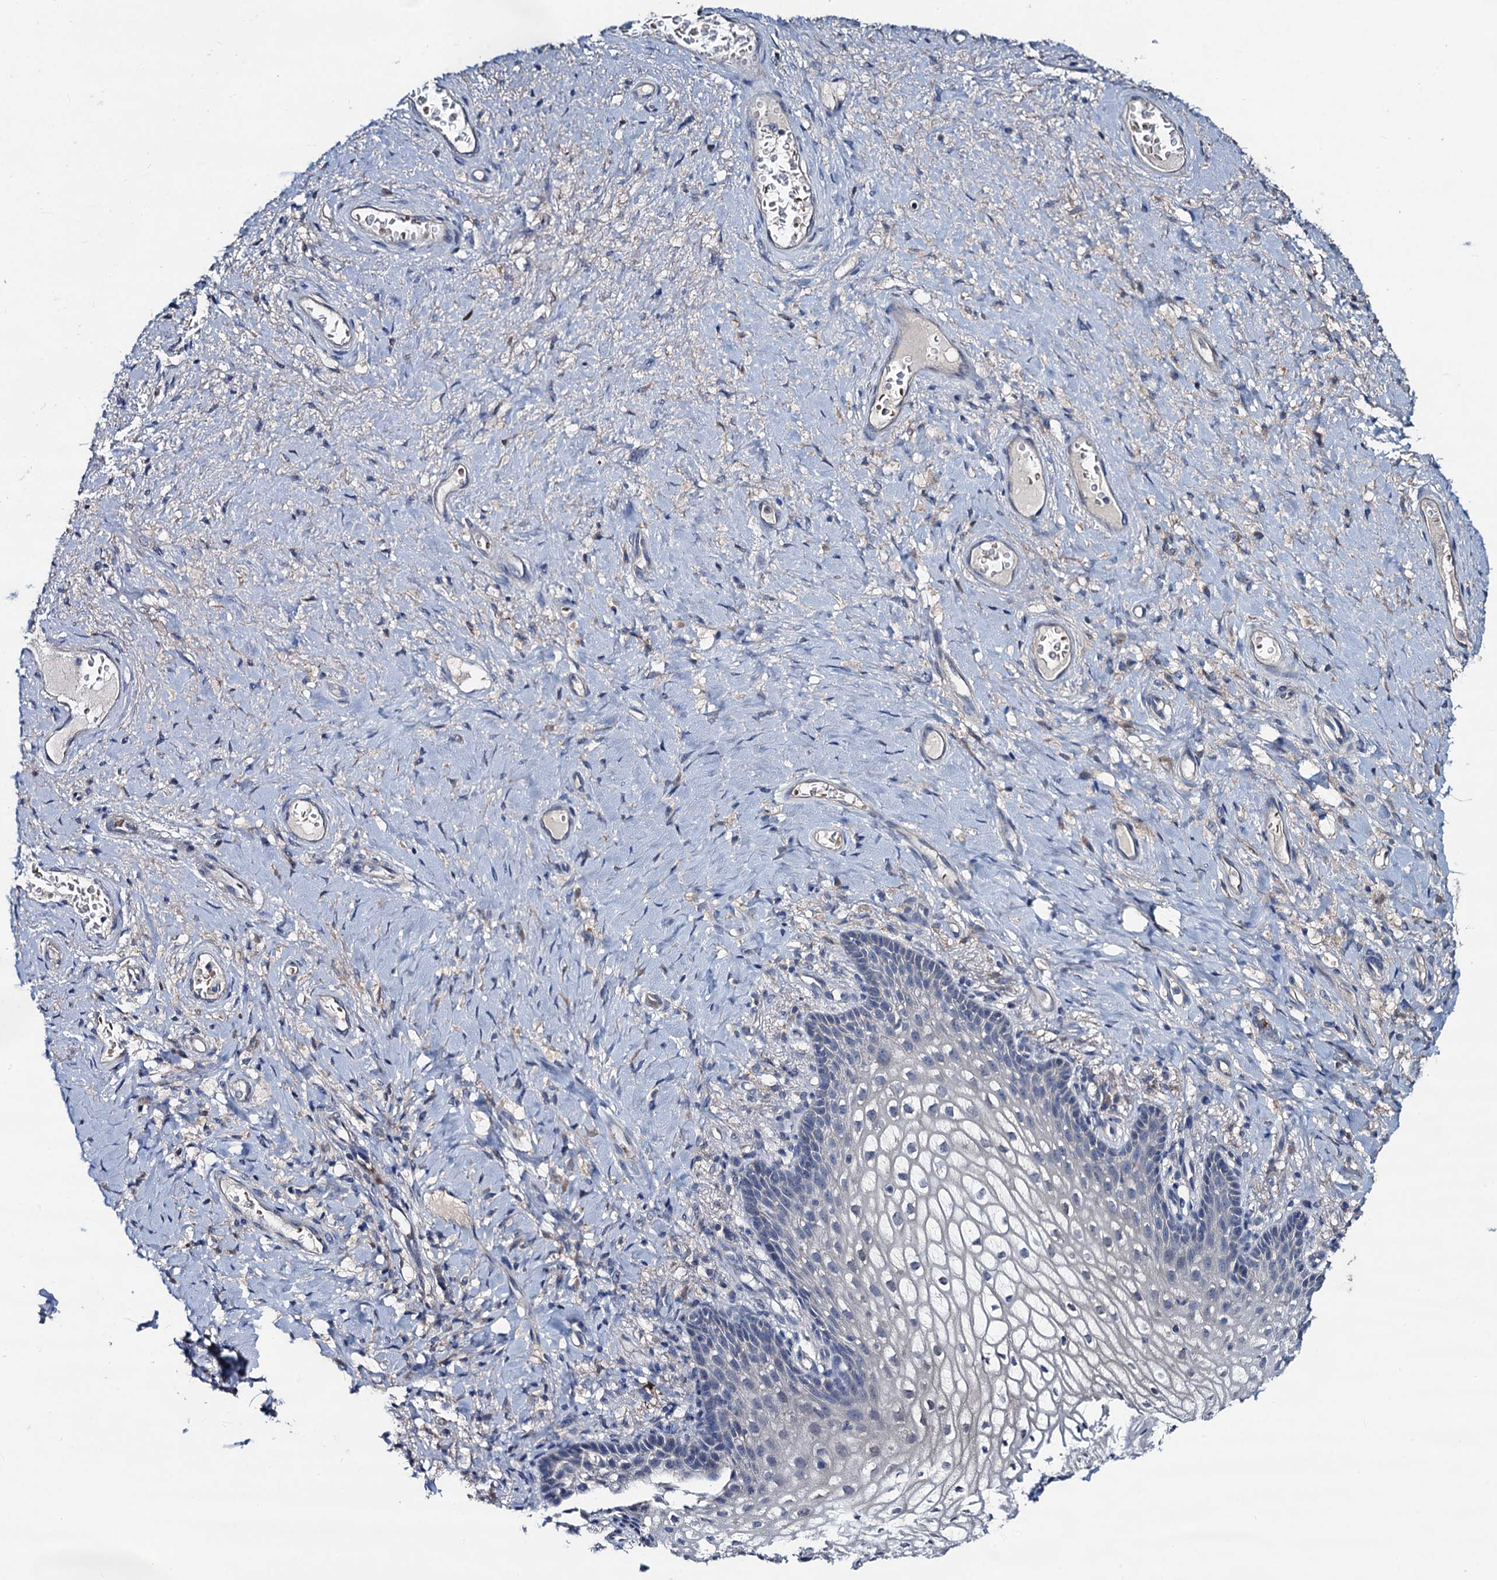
{"staining": {"intensity": "negative", "quantity": "none", "location": "none"}, "tissue": "vagina", "cell_type": "Squamous epithelial cells", "image_type": "normal", "snomed": [{"axis": "morphology", "description": "Normal tissue, NOS"}, {"axis": "topography", "description": "Vagina"}], "caption": "IHC photomicrograph of unremarkable vagina: vagina stained with DAB demonstrates no significant protein staining in squamous epithelial cells.", "gene": "RTKN2", "patient": {"sex": "female", "age": 60}}